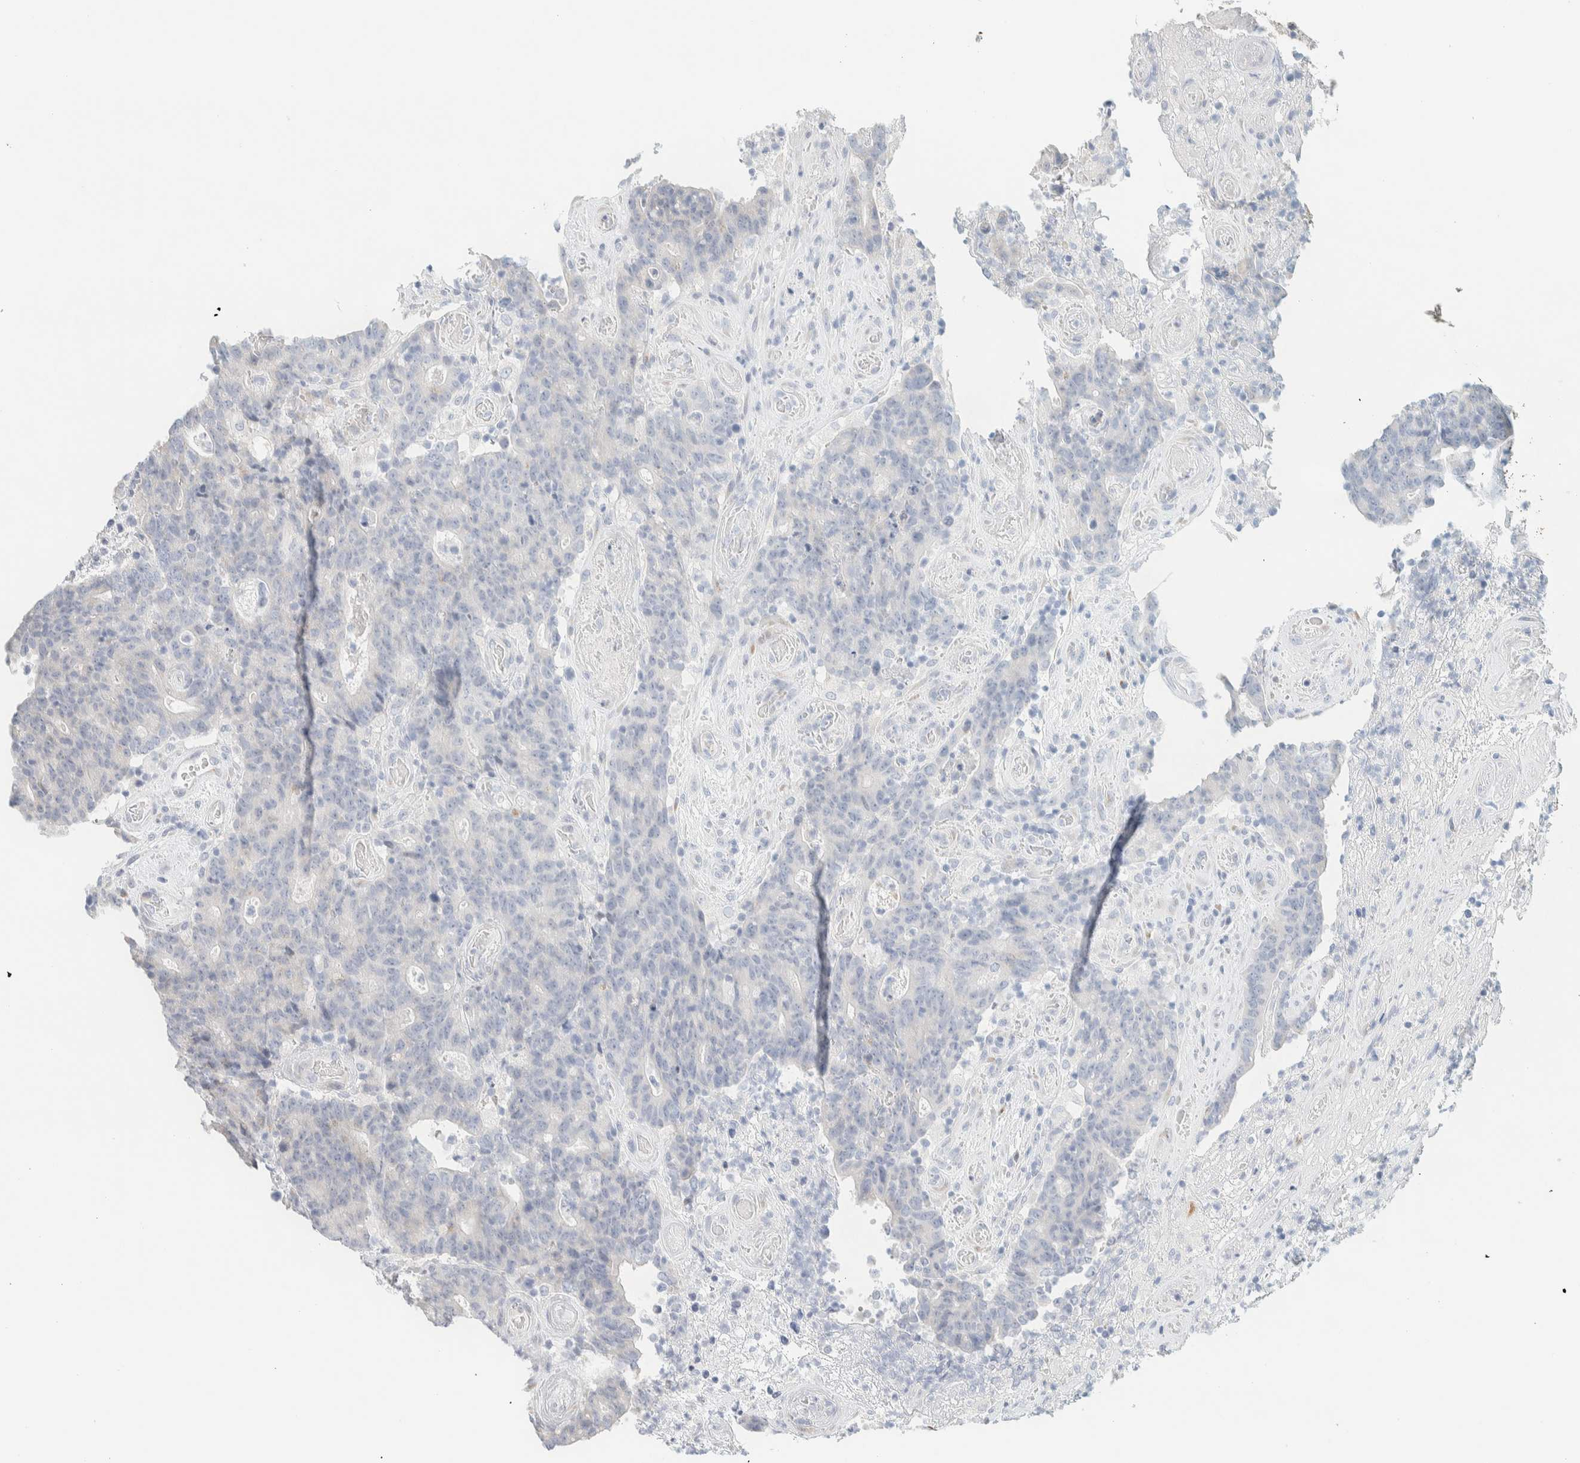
{"staining": {"intensity": "negative", "quantity": "none", "location": "none"}, "tissue": "colorectal cancer", "cell_type": "Tumor cells", "image_type": "cancer", "snomed": [{"axis": "morphology", "description": "Normal tissue, NOS"}, {"axis": "morphology", "description": "Adenocarcinoma, NOS"}, {"axis": "topography", "description": "Colon"}], "caption": "Tumor cells are negative for brown protein staining in colorectal cancer.", "gene": "SPNS3", "patient": {"sex": "female", "age": 75}}